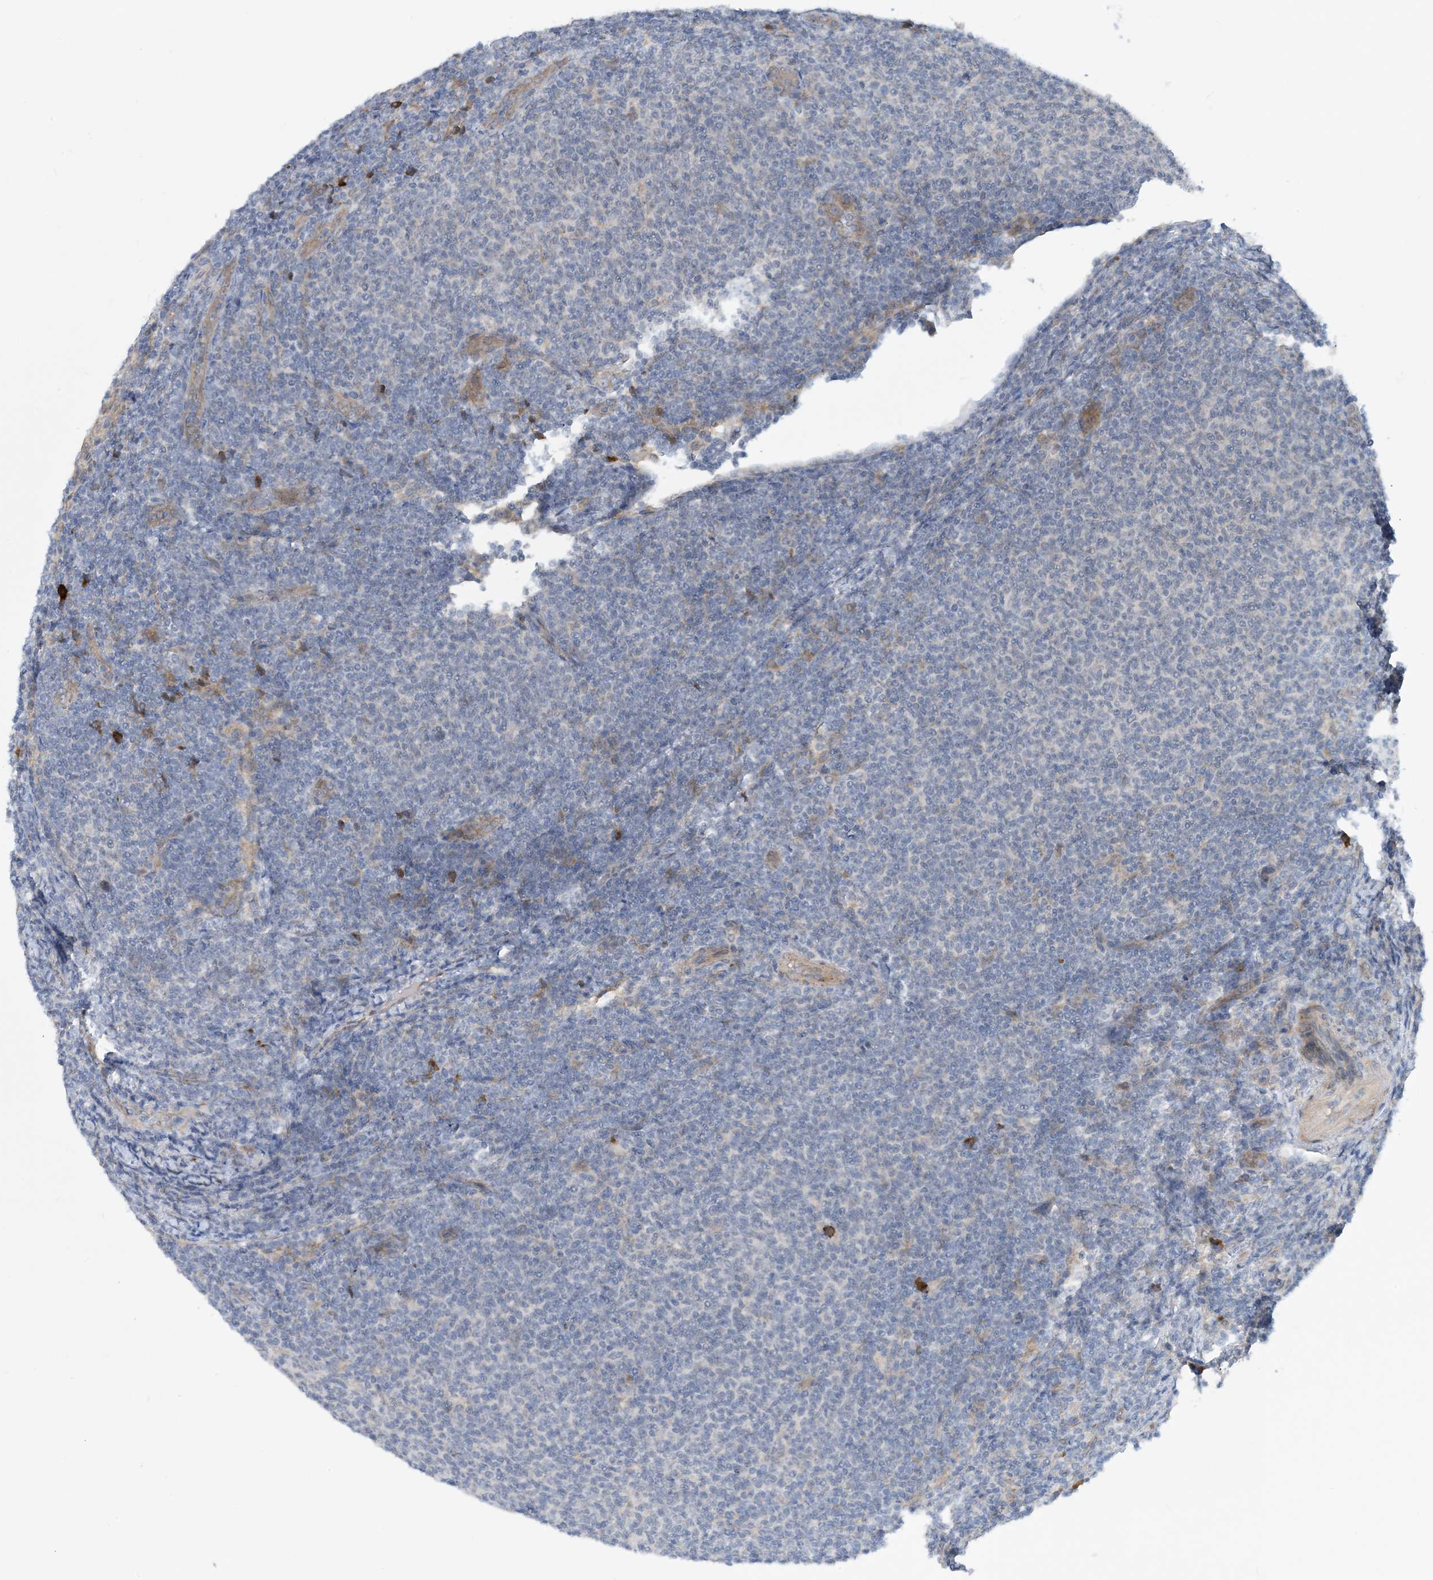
{"staining": {"intensity": "negative", "quantity": "none", "location": "none"}, "tissue": "lymphoma", "cell_type": "Tumor cells", "image_type": "cancer", "snomed": [{"axis": "morphology", "description": "Malignant lymphoma, non-Hodgkin's type, Low grade"}, {"axis": "topography", "description": "Lymph node"}], "caption": "The histopathology image reveals no significant staining in tumor cells of malignant lymphoma, non-Hodgkin's type (low-grade).", "gene": "PHOSPHO2", "patient": {"sex": "male", "age": 66}}